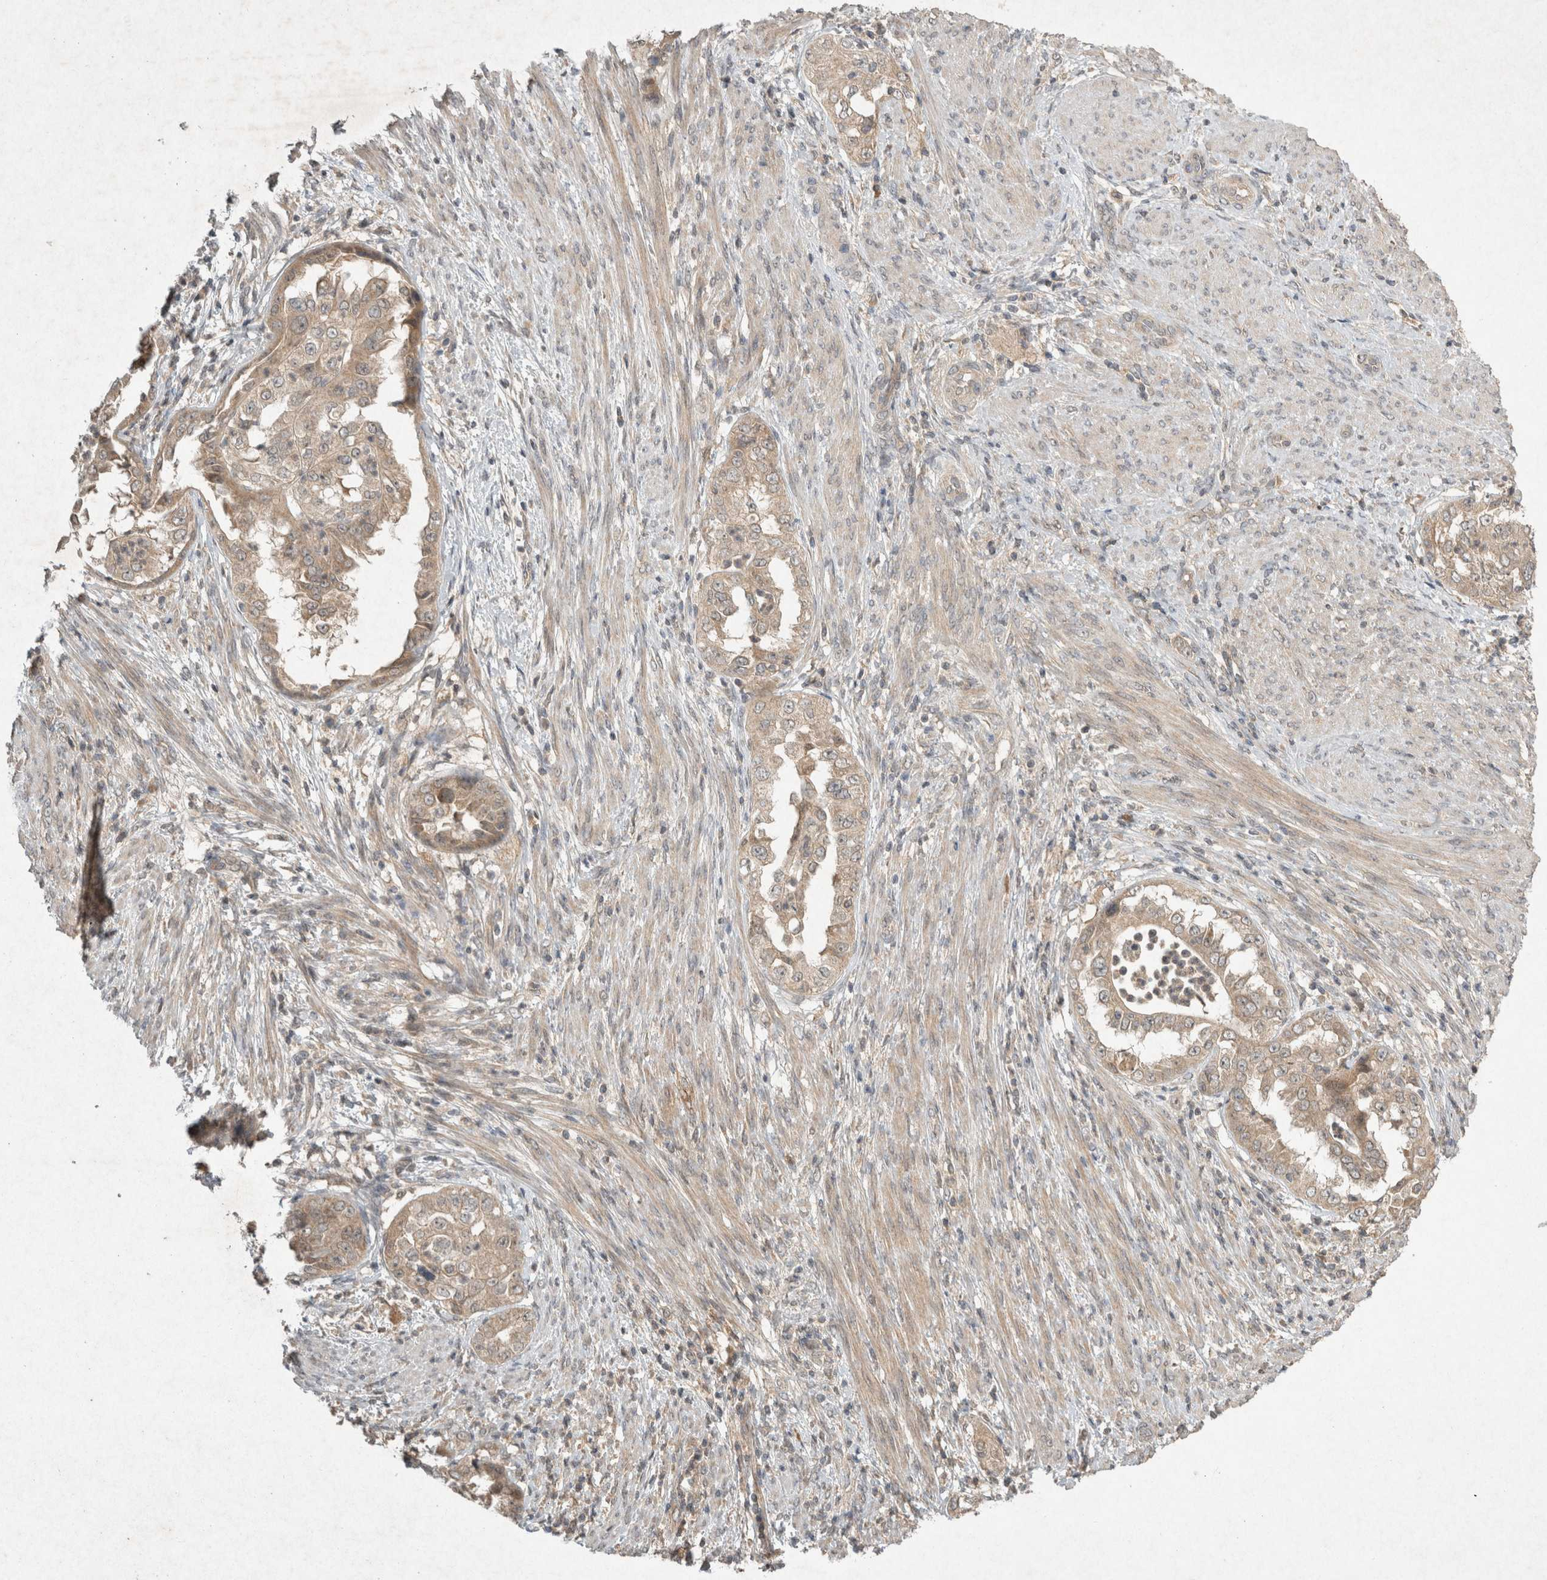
{"staining": {"intensity": "weak", "quantity": ">75%", "location": "cytoplasmic/membranous"}, "tissue": "endometrial cancer", "cell_type": "Tumor cells", "image_type": "cancer", "snomed": [{"axis": "morphology", "description": "Adenocarcinoma, NOS"}, {"axis": "topography", "description": "Endometrium"}], "caption": "Protein staining of endometrial adenocarcinoma tissue demonstrates weak cytoplasmic/membranous positivity in approximately >75% of tumor cells. The staining is performed using DAB (3,3'-diaminobenzidine) brown chromogen to label protein expression. The nuclei are counter-stained blue using hematoxylin.", "gene": "LOXL2", "patient": {"sex": "female", "age": 85}}